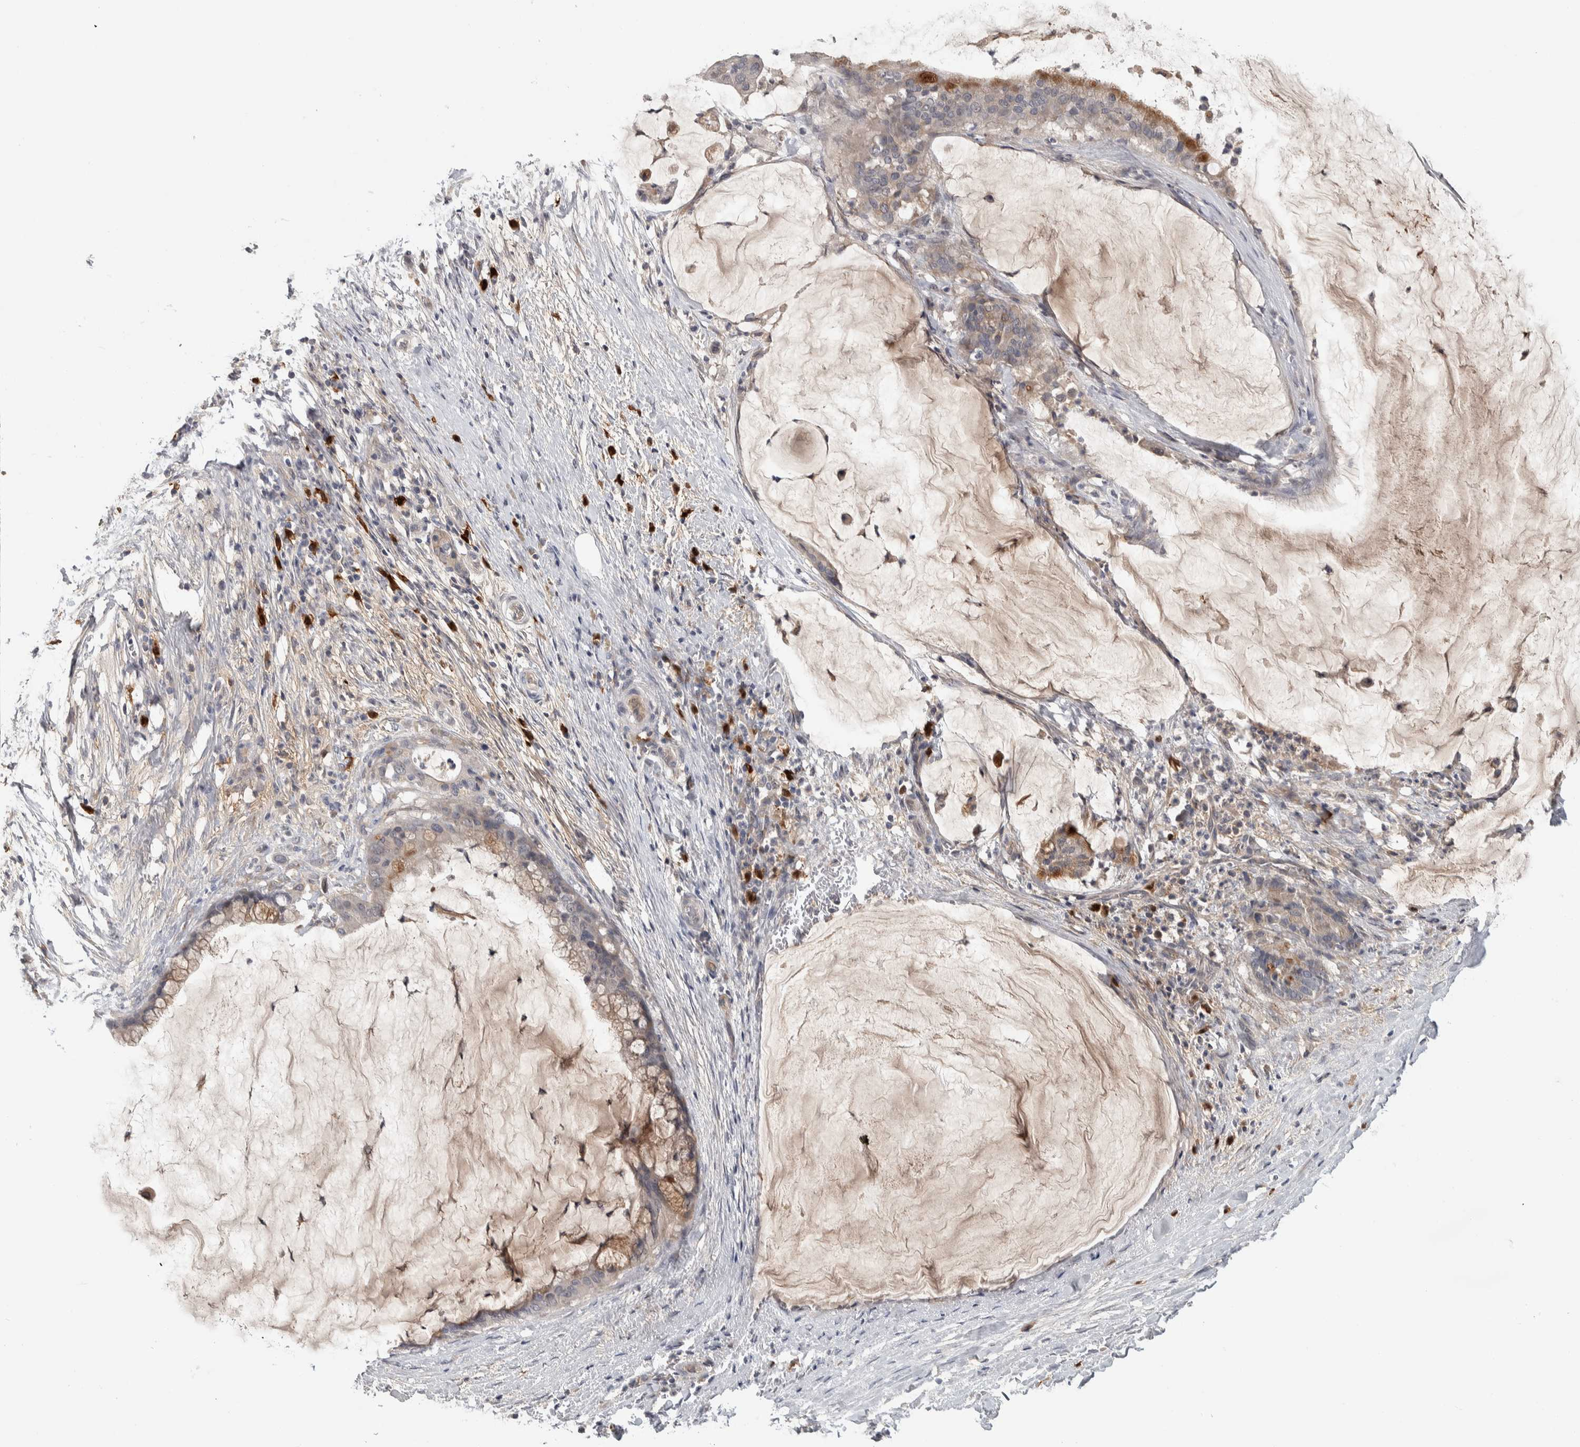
{"staining": {"intensity": "moderate", "quantity": ">75%", "location": "cytoplasmic/membranous"}, "tissue": "pancreatic cancer", "cell_type": "Tumor cells", "image_type": "cancer", "snomed": [{"axis": "morphology", "description": "Adenocarcinoma, NOS"}, {"axis": "topography", "description": "Pancreas"}], "caption": "Protein analysis of pancreatic cancer tissue shows moderate cytoplasmic/membranous positivity in approximately >75% of tumor cells.", "gene": "ADPRM", "patient": {"sex": "male", "age": 41}}